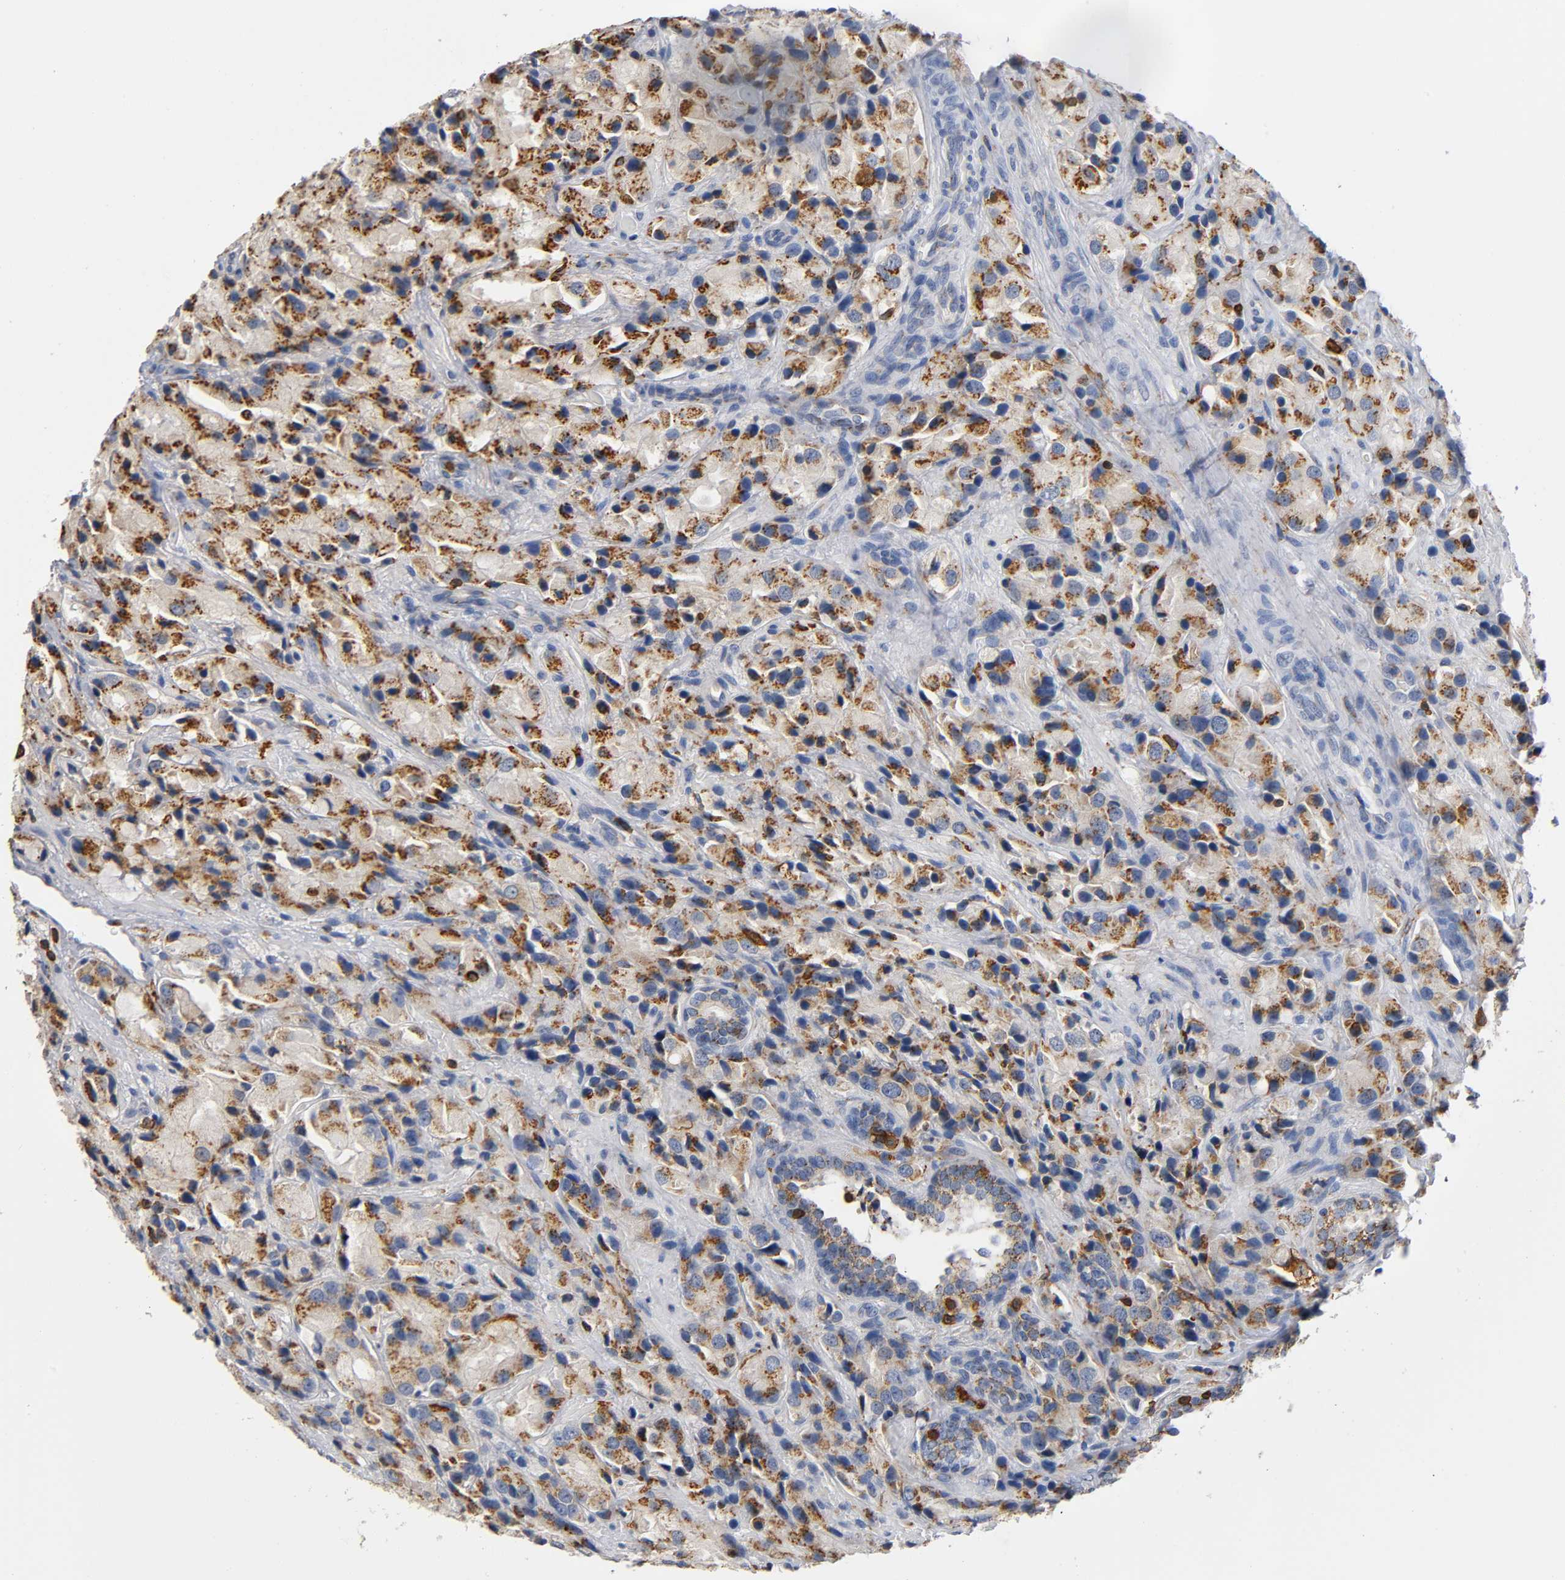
{"staining": {"intensity": "moderate", "quantity": ">75%", "location": "cytoplasmic/membranous"}, "tissue": "prostate cancer", "cell_type": "Tumor cells", "image_type": "cancer", "snomed": [{"axis": "morphology", "description": "Adenocarcinoma, High grade"}, {"axis": "topography", "description": "Prostate"}], "caption": "Immunohistochemistry micrograph of neoplastic tissue: human prostate cancer (high-grade adenocarcinoma) stained using immunohistochemistry shows medium levels of moderate protein expression localized specifically in the cytoplasmic/membranous of tumor cells, appearing as a cytoplasmic/membranous brown color.", "gene": "CAPN10", "patient": {"sex": "male", "age": 70}}